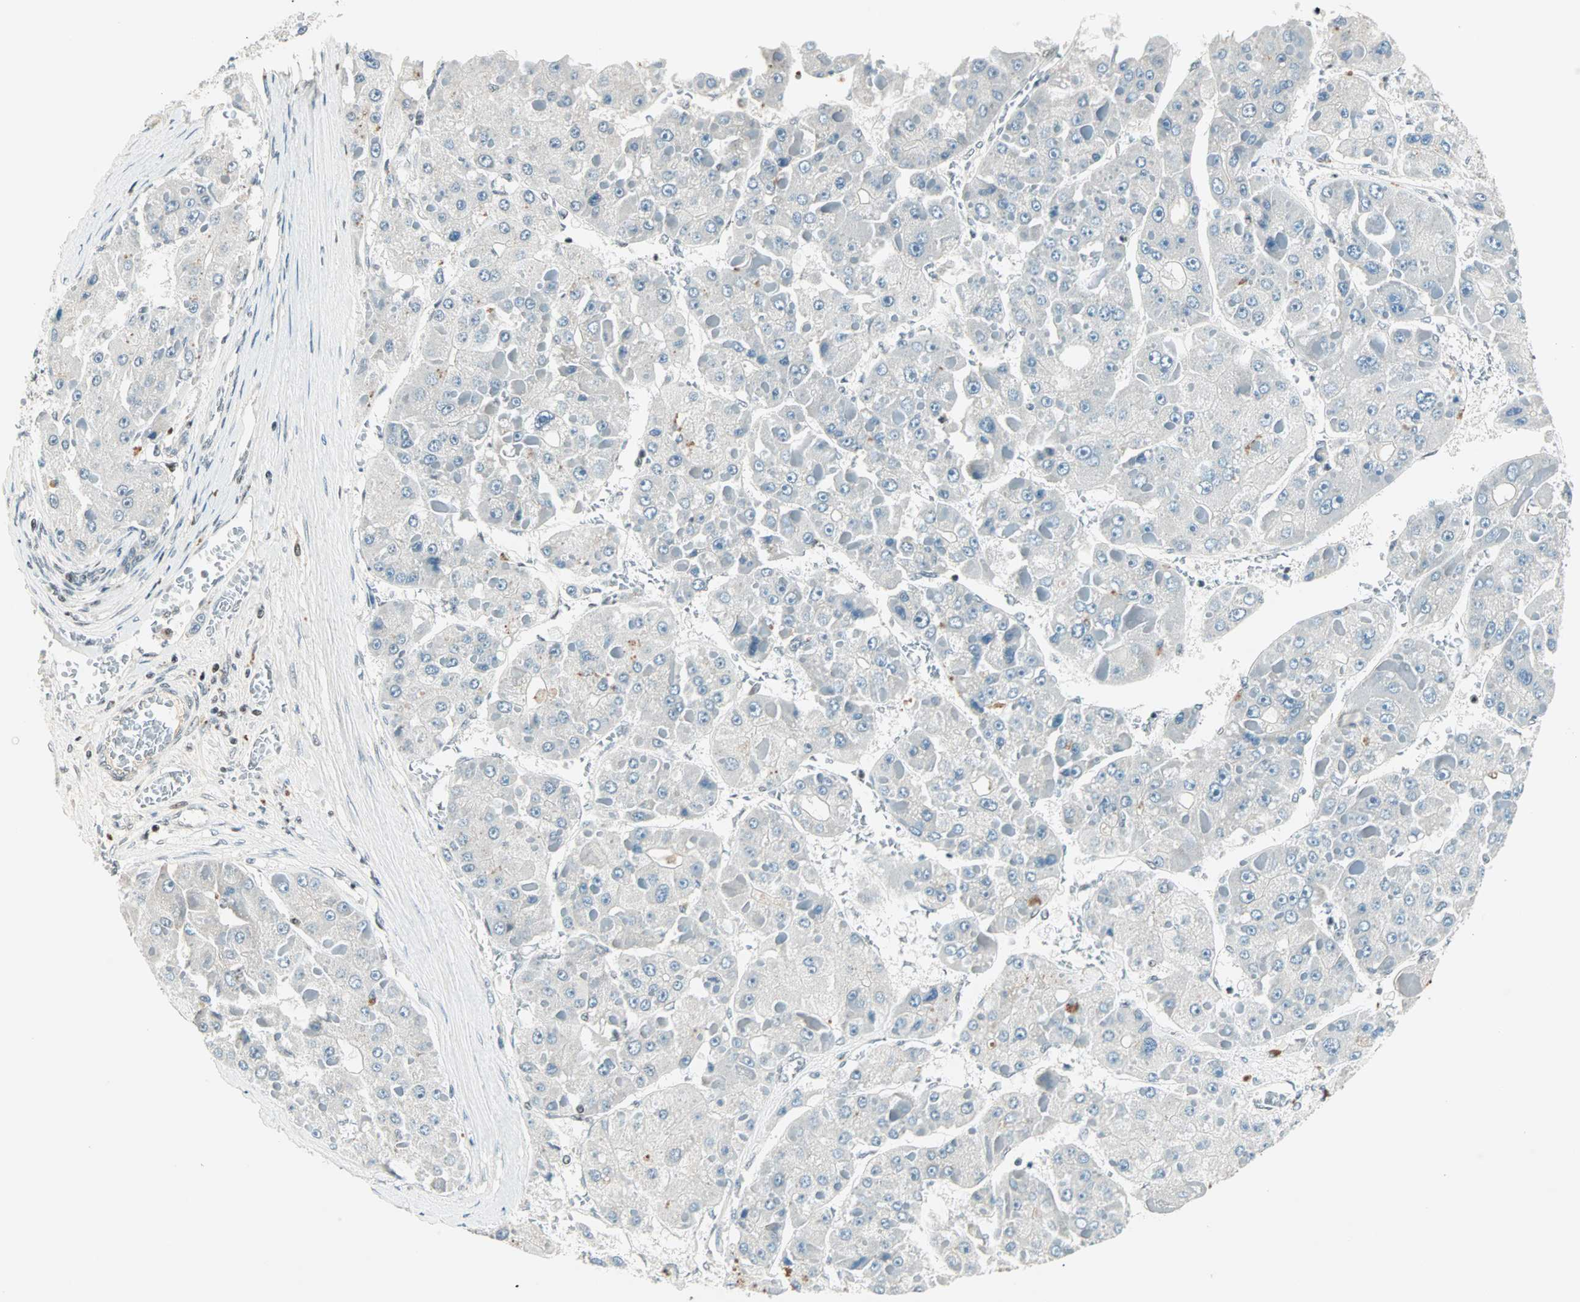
{"staining": {"intensity": "negative", "quantity": "none", "location": "none"}, "tissue": "liver cancer", "cell_type": "Tumor cells", "image_type": "cancer", "snomed": [{"axis": "morphology", "description": "Carcinoma, Hepatocellular, NOS"}, {"axis": "topography", "description": "Liver"}], "caption": "The photomicrograph displays no significant staining in tumor cells of hepatocellular carcinoma (liver).", "gene": "SIN3A", "patient": {"sex": "female", "age": 73}}